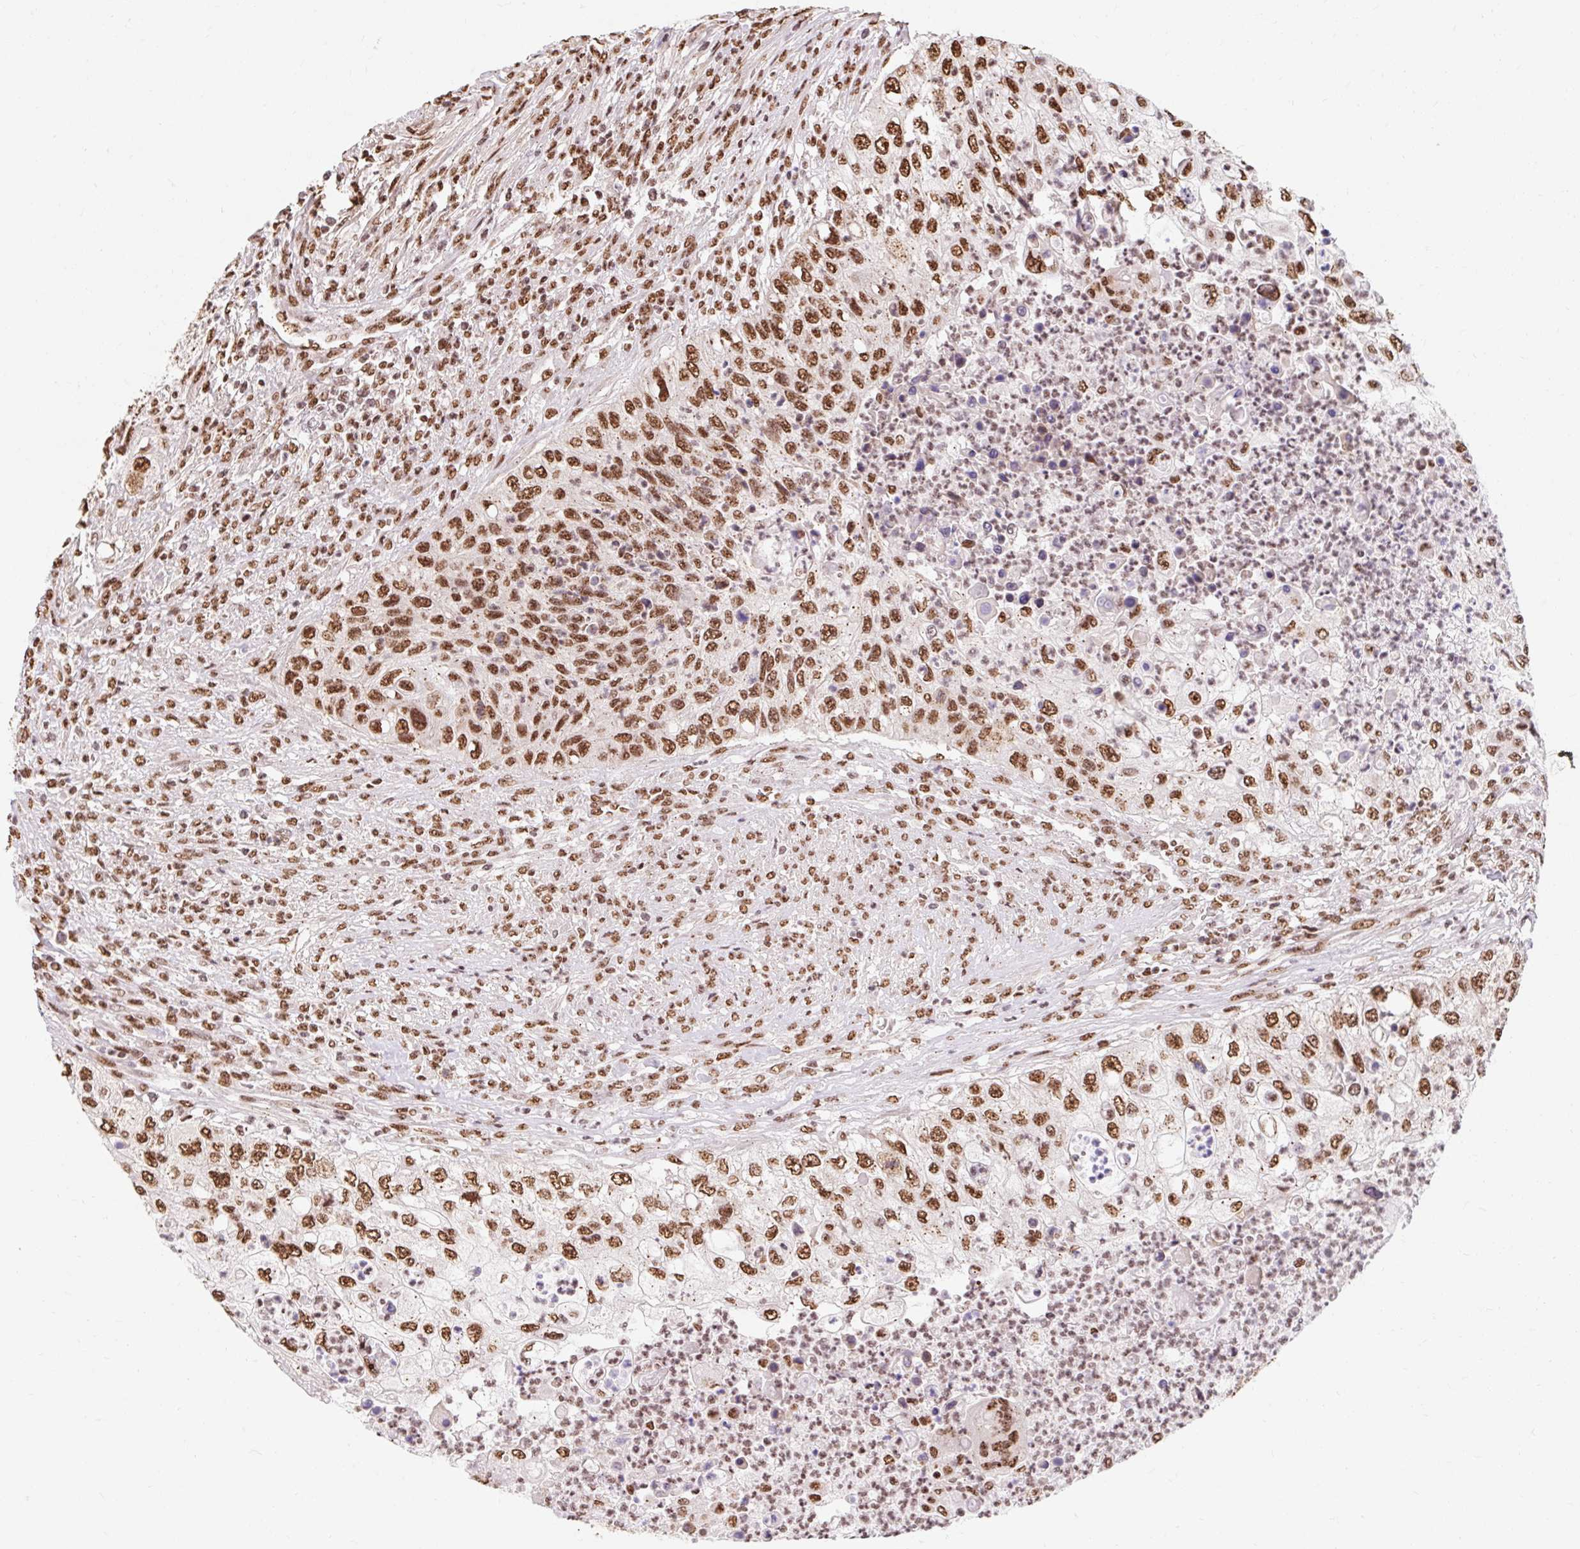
{"staining": {"intensity": "moderate", "quantity": ">75%", "location": "nuclear"}, "tissue": "urothelial cancer", "cell_type": "Tumor cells", "image_type": "cancer", "snomed": [{"axis": "morphology", "description": "Urothelial carcinoma, High grade"}, {"axis": "topography", "description": "Urinary bladder"}], "caption": "This photomicrograph demonstrates immunohistochemistry staining of high-grade urothelial carcinoma, with medium moderate nuclear expression in approximately >75% of tumor cells.", "gene": "BICRA", "patient": {"sex": "female", "age": 60}}